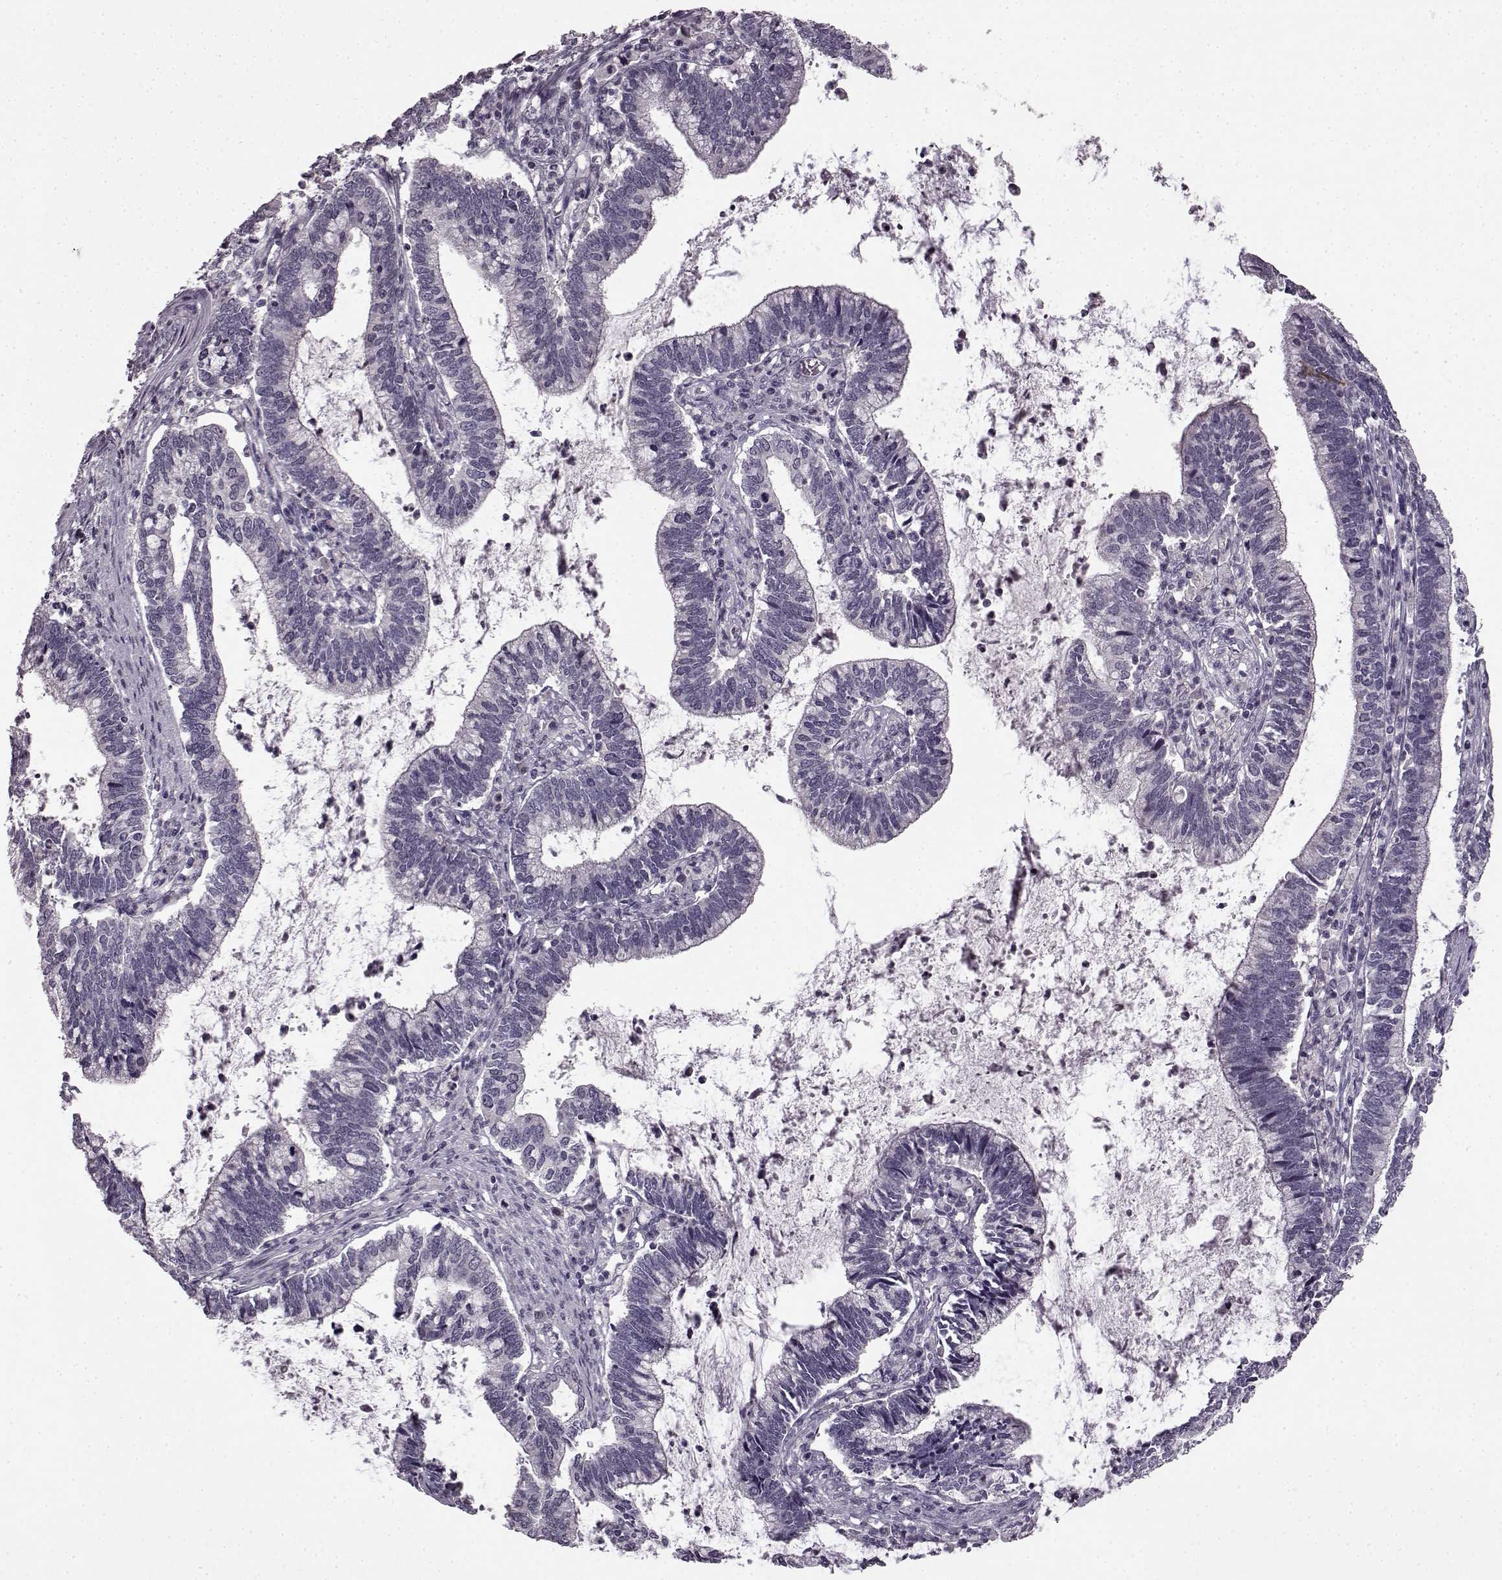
{"staining": {"intensity": "negative", "quantity": "none", "location": "none"}, "tissue": "cervical cancer", "cell_type": "Tumor cells", "image_type": "cancer", "snomed": [{"axis": "morphology", "description": "Adenocarcinoma, NOS"}, {"axis": "topography", "description": "Cervix"}], "caption": "High magnification brightfield microscopy of cervical adenocarcinoma stained with DAB (brown) and counterstained with hematoxylin (blue): tumor cells show no significant staining.", "gene": "LHB", "patient": {"sex": "female", "age": 42}}